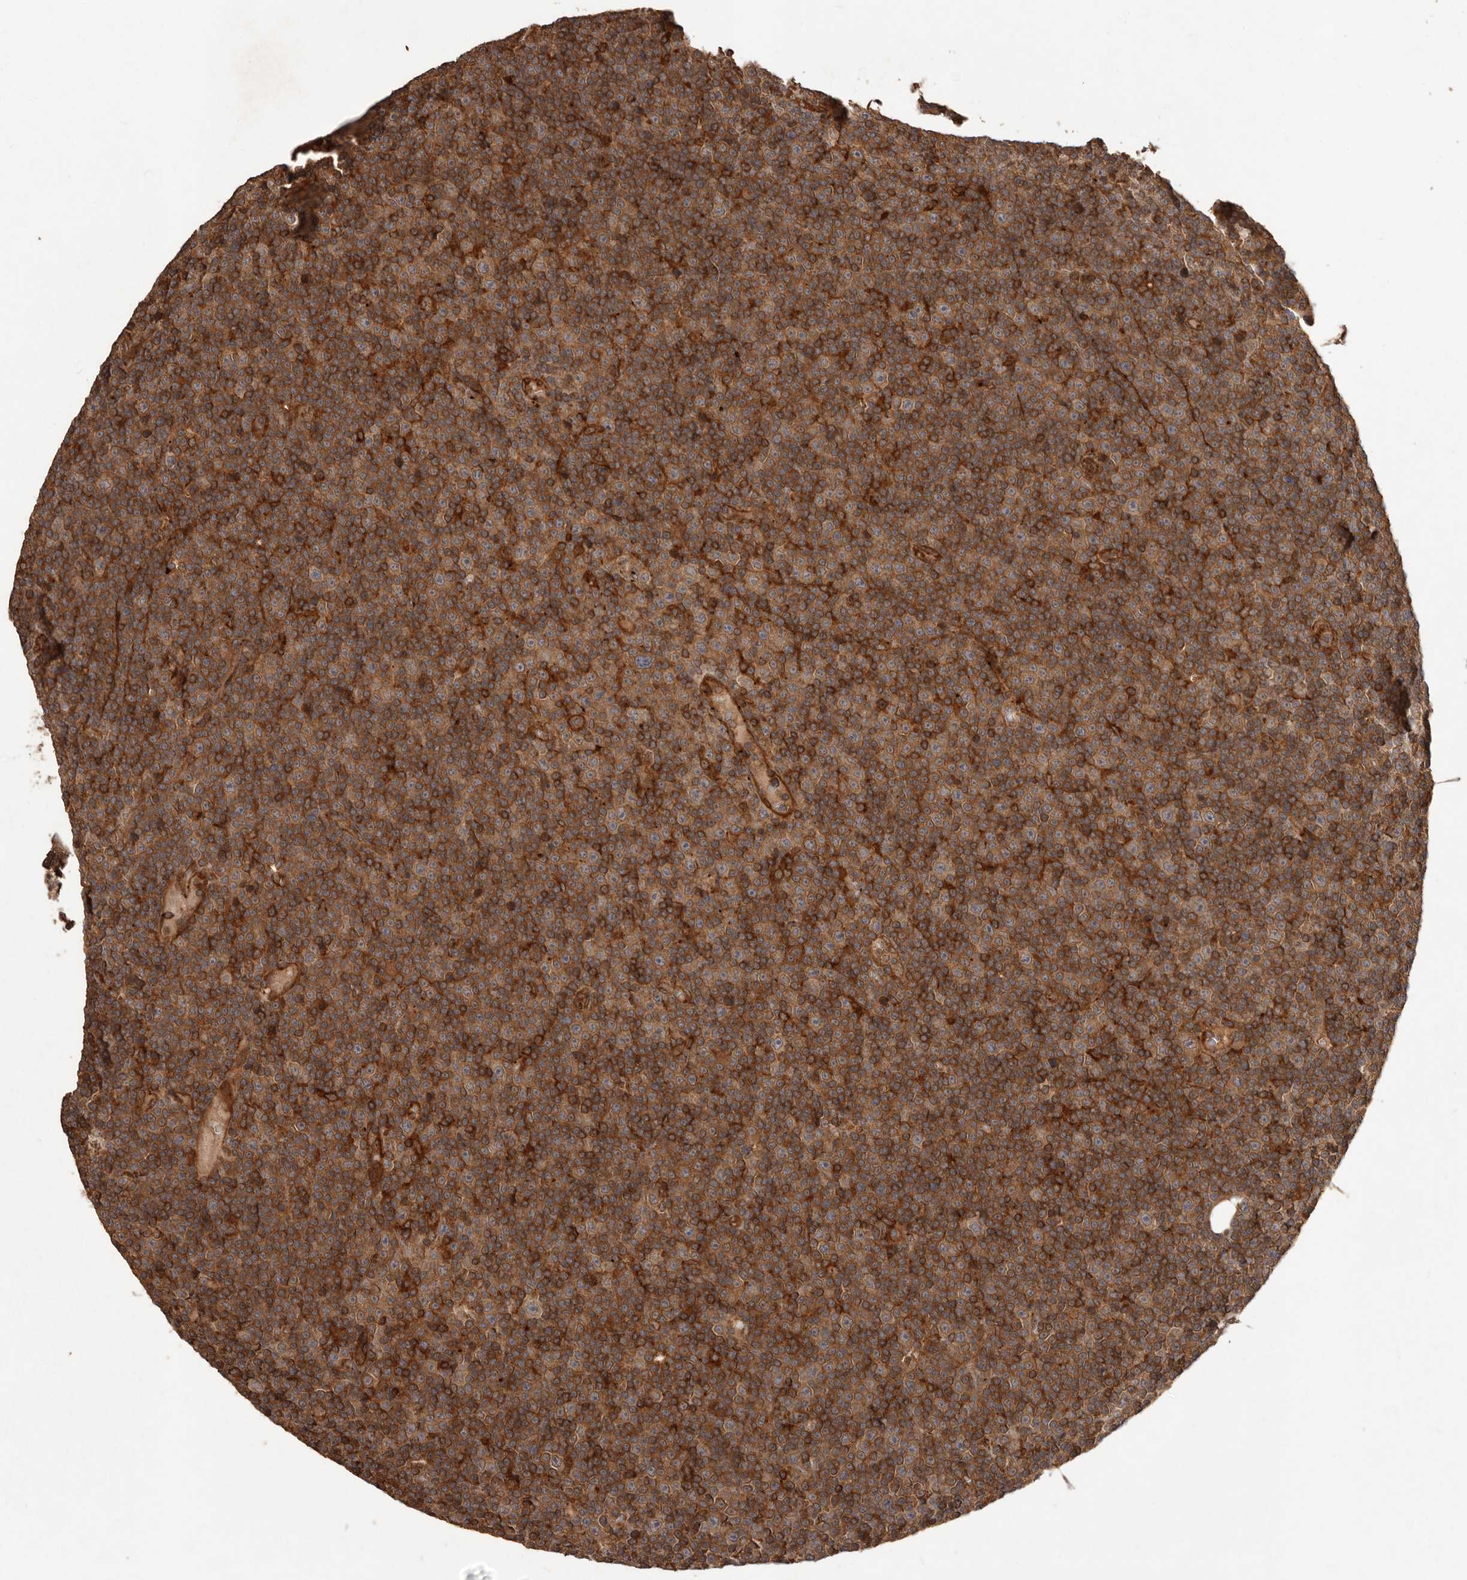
{"staining": {"intensity": "strong", "quantity": ">75%", "location": "cytoplasmic/membranous"}, "tissue": "lymphoma", "cell_type": "Tumor cells", "image_type": "cancer", "snomed": [{"axis": "morphology", "description": "Malignant lymphoma, non-Hodgkin's type, Low grade"}, {"axis": "topography", "description": "Lymph node"}], "caption": "Protein staining of low-grade malignant lymphoma, non-Hodgkin's type tissue reveals strong cytoplasmic/membranous staining in about >75% of tumor cells.", "gene": "SLC22A3", "patient": {"sex": "female", "age": 67}}